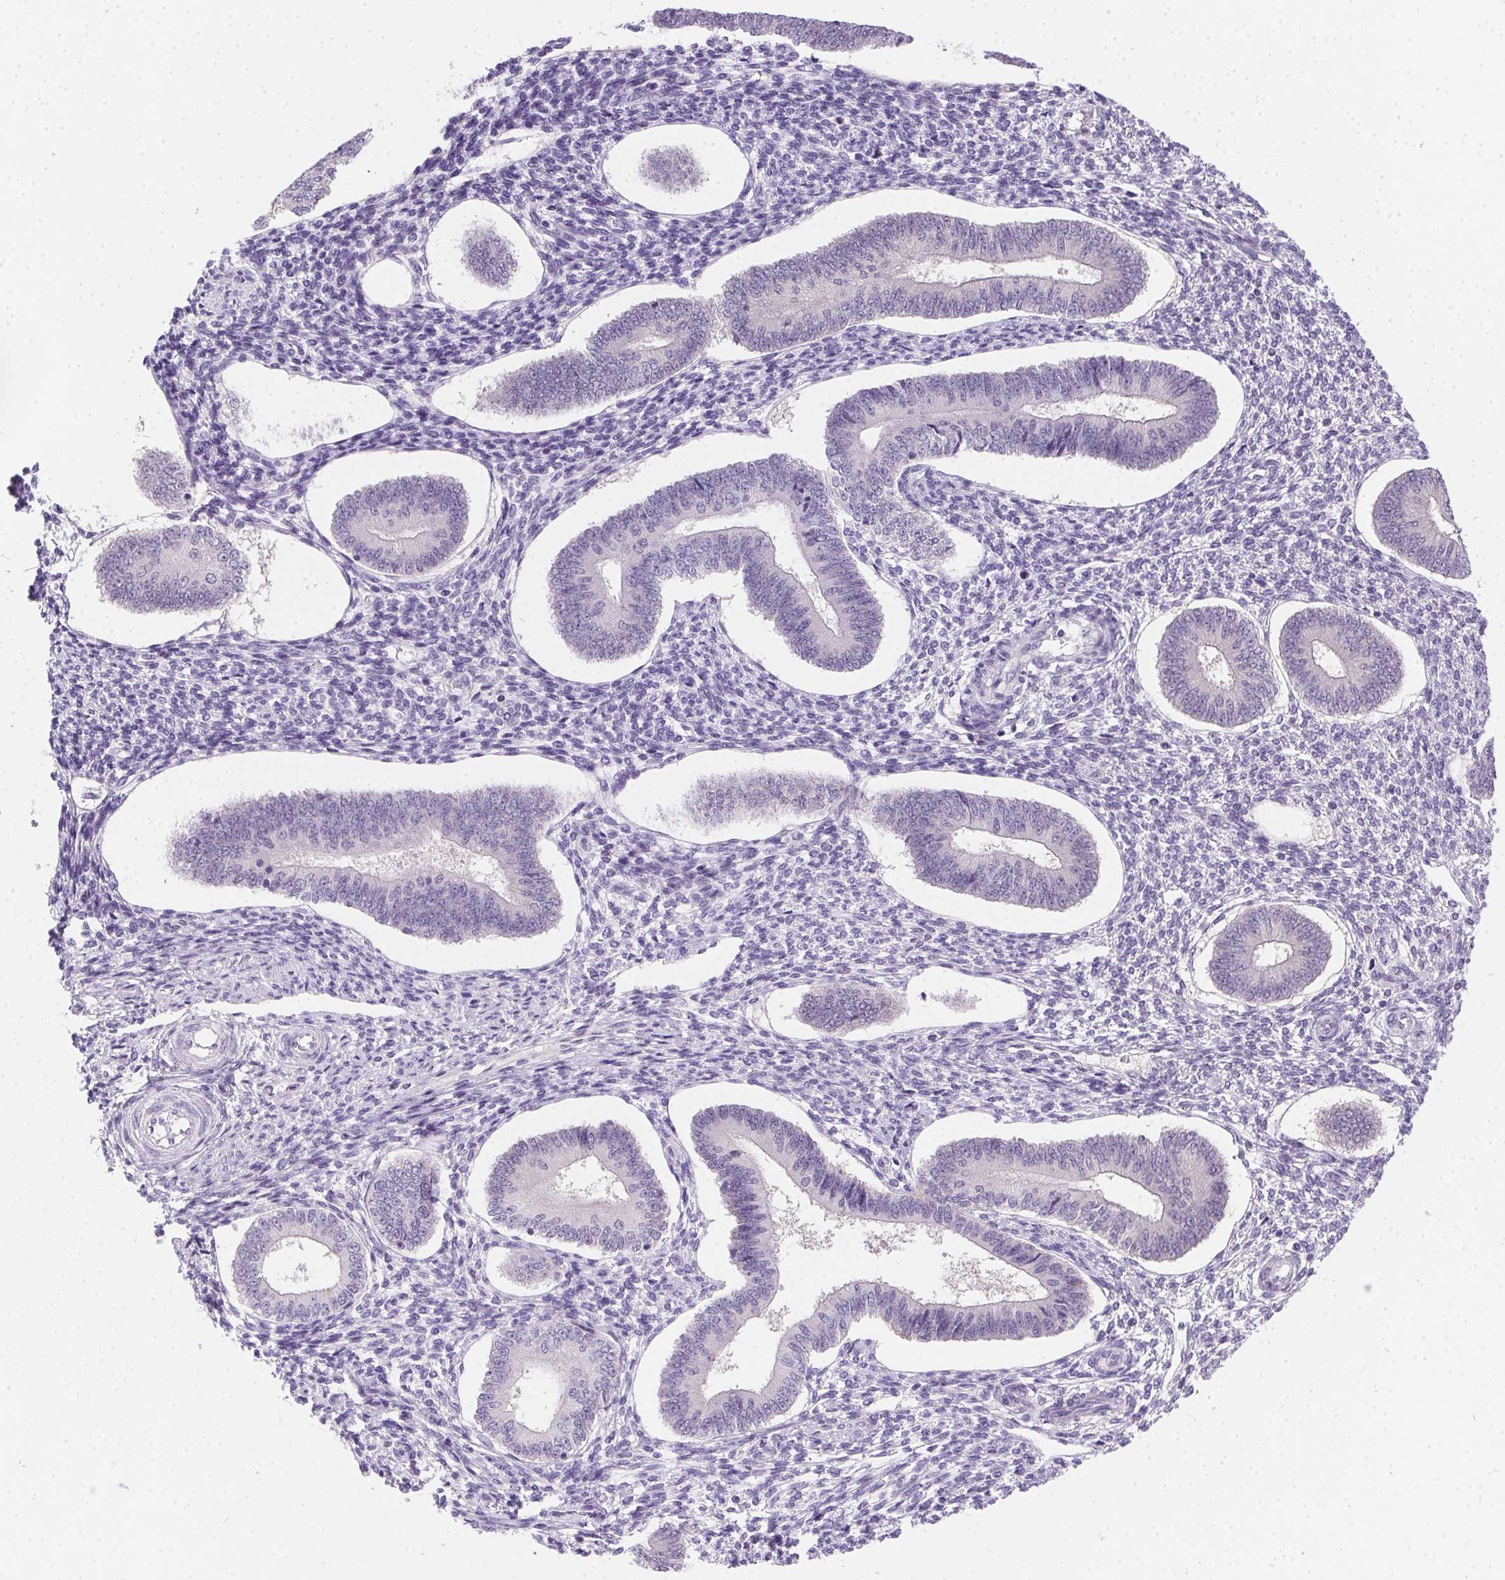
{"staining": {"intensity": "negative", "quantity": "none", "location": "none"}, "tissue": "endometrium", "cell_type": "Cells in endometrial stroma", "image_type": "normal", "snomed": [{"axis": "morphology", "description": "Normal tissue, NOS"}, {"axis": "topography", "description": "Endometrium"}], "caption": "The photomicrograph reveals no staining of cells in endometrial stroma in unremarkable endometrium. Brightfield microscopy of IHC stained with DAB (brown) and hematoxylin (blue), captured at high magnification.", "gene": "SSTR4", "patient": {"sex": "female", "age": 42}}